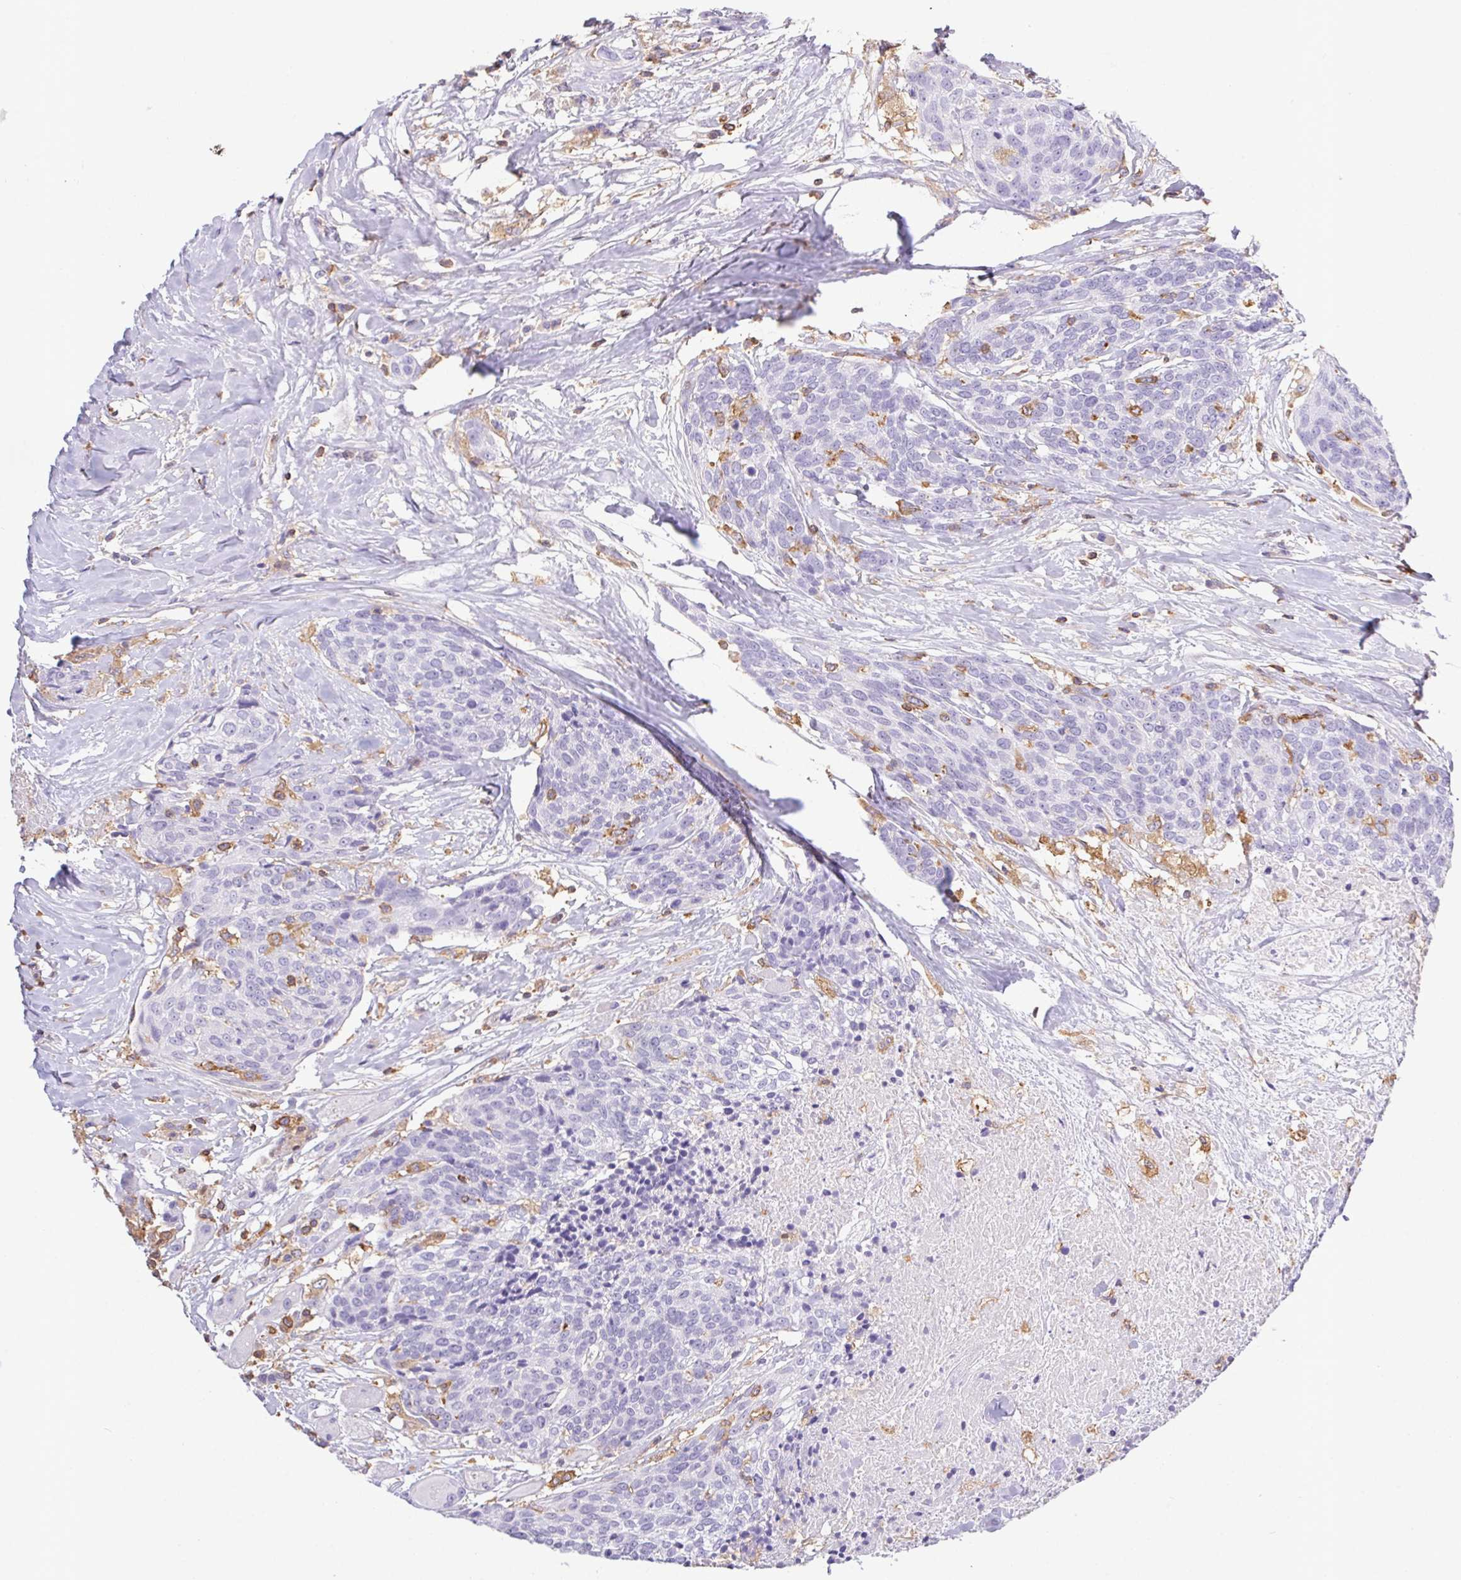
{"staining": {"intensity": "negative", "quantity": "none", "location": "none"}, "tissue": "head and neck cancer", "cell_type": "Tumor cells", "image_type": "cancer", "snomed": [{"axis": "morphology", "description": "Squamous cell carcinoma, NOS"}, {"axis": "topography", "description": "Oral tissue"}, {"axis": "topography", "description": "Head-Neck"}], "caption": "Head and neck cancer was stained to show a protein in brown. There is no significant expression in tumor cells. (DAB (3,3'-diaminobenzidine) immunohistochemistry (IHC) visualized using brightfield microscopy, high magnification).", "gene": "APBB1IP", "patient": {"sex": "male", "age": 64}}